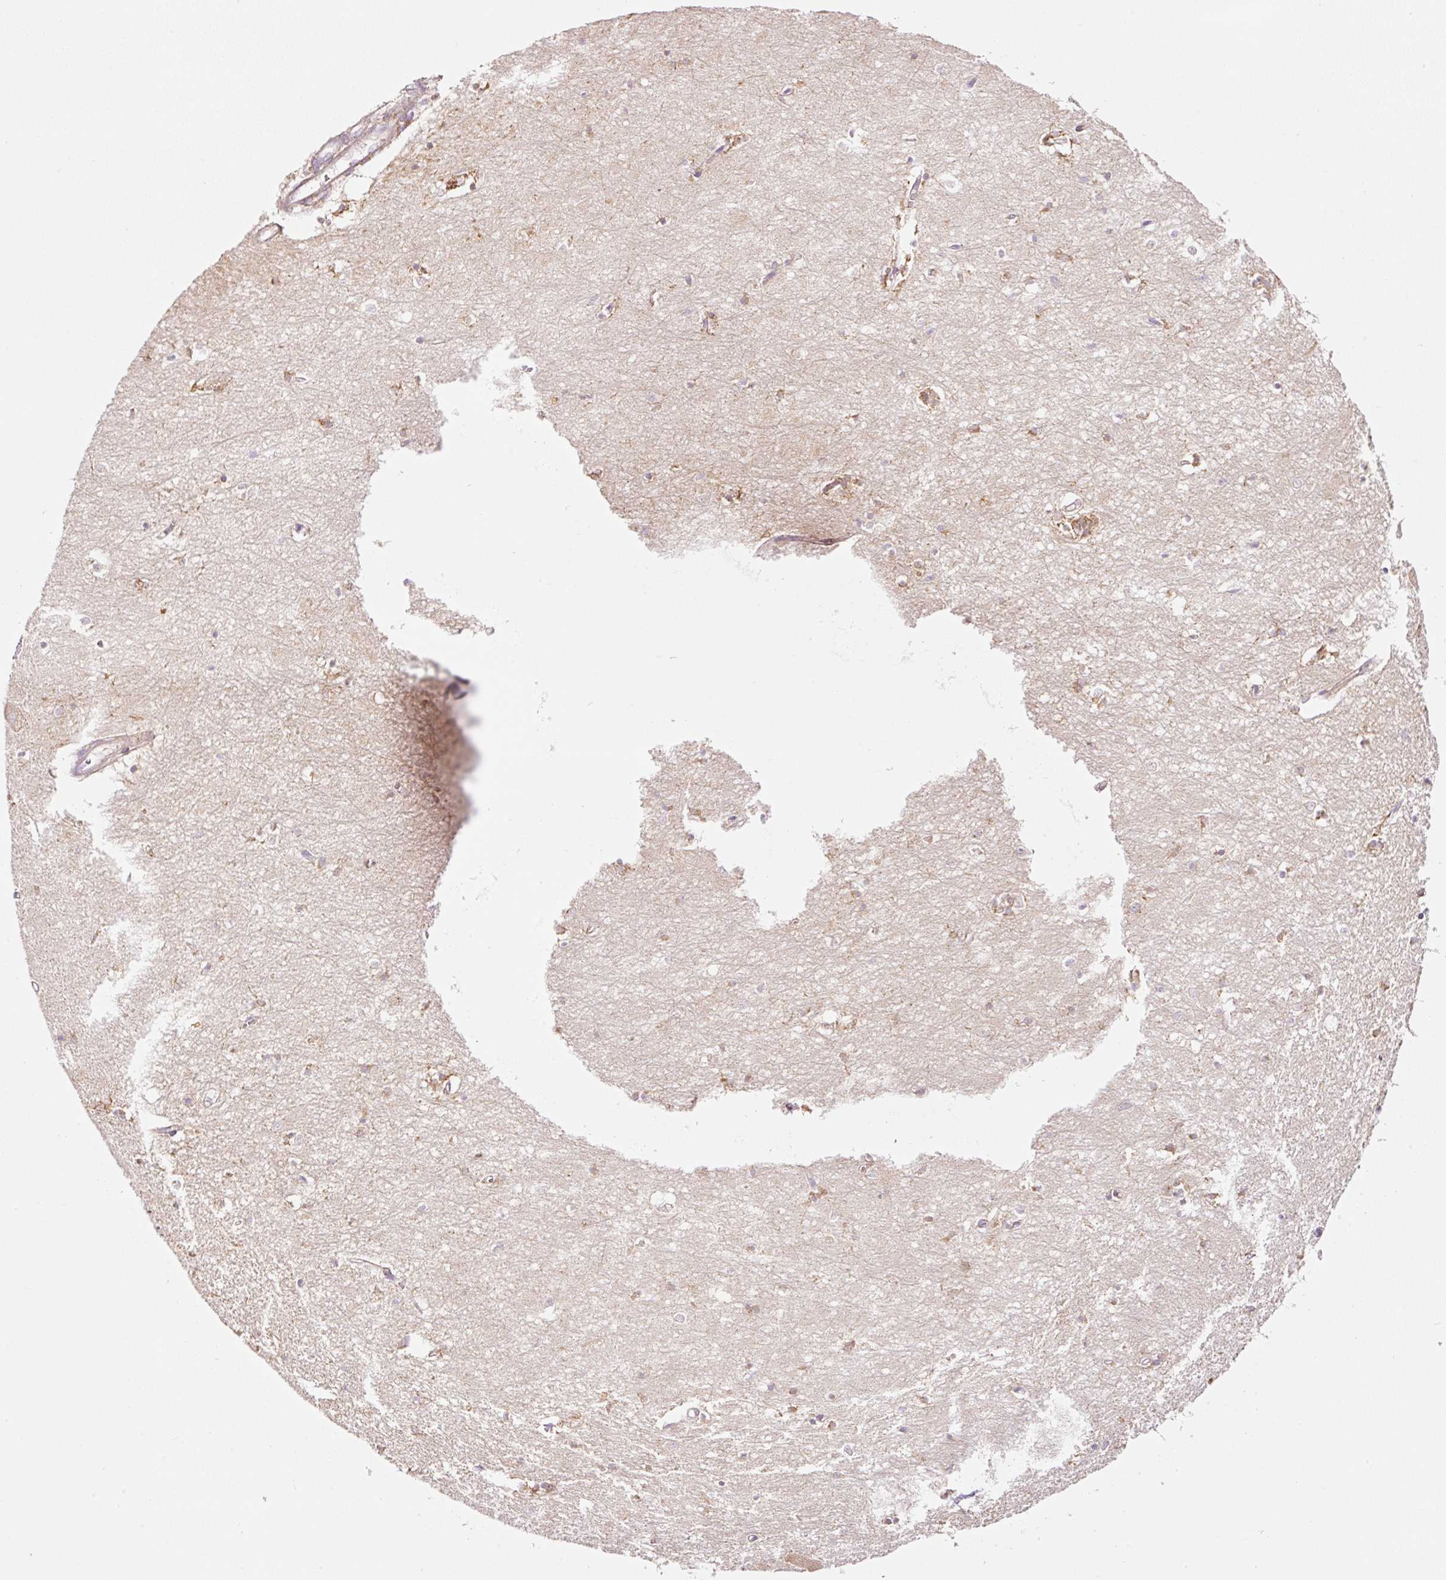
{"staining": {"intensity": "moderate", "quantity": "<25%", "location": "cytoplasmic/membranous"}, "tissue": "hippocampus", "cell_type": "Glial cells", "image_type": "normal", "snomed": [{"axis": "morphology", "description": "Normal tissue, NOS"}, {"axis": "topography", "description": "Hippocampus"}], "caption": "Approximately <25% of glial cells in unremarkable hippocampus show moderate cytoplasmic/membranous protein staining as visualized by brown immunohistochemical staining.", "gene": "TMEM8B", "patient": {"sex": "female", "age": 64}}